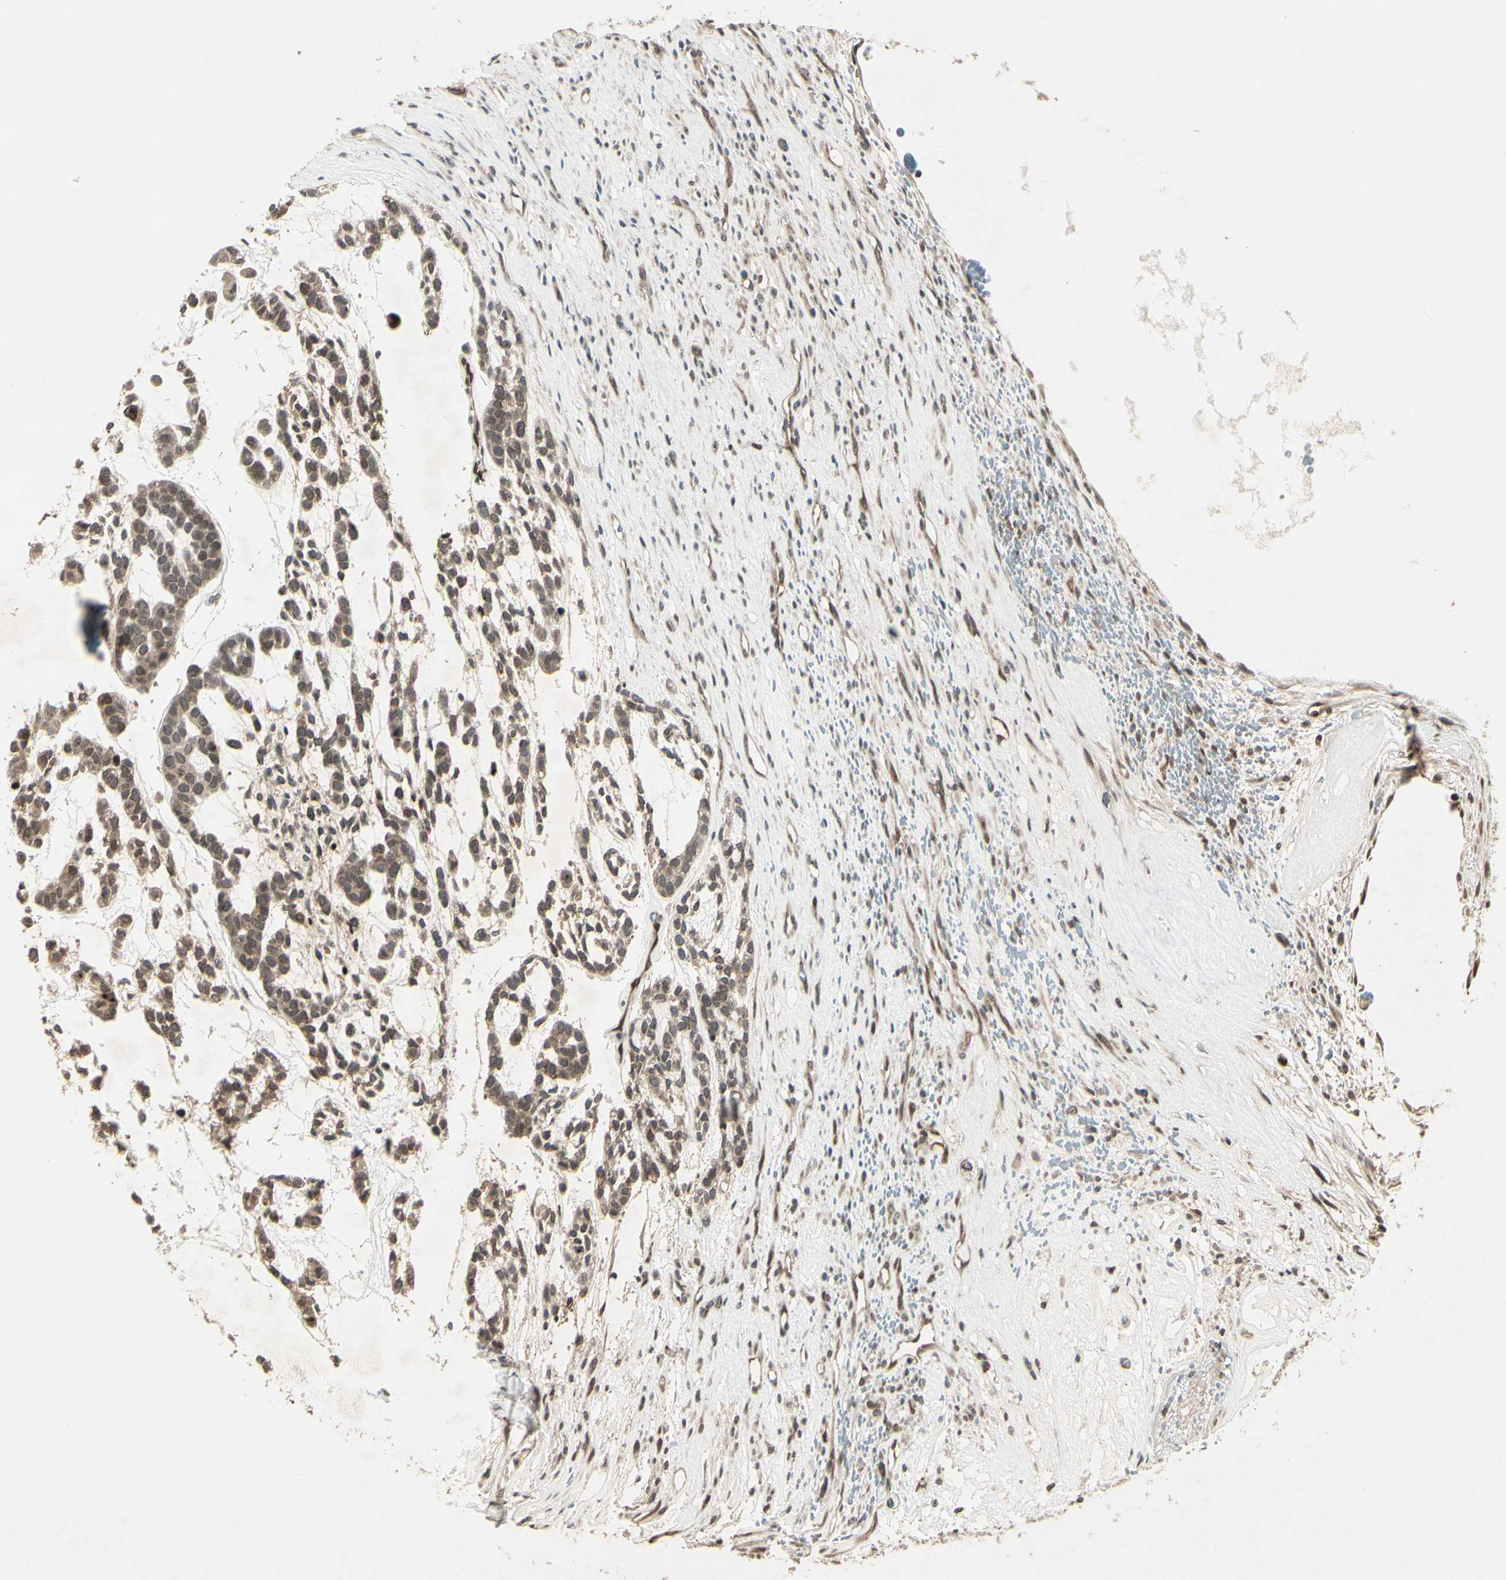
{"staining": {"intensity": "weak", "quantity": ">75%", "location": "cytoplasmic/membranous"}, "tissue": "head and neck cancer", "cell_type": "Tumor cells", "image_type": "cancer", "snomed": [{"axis": "morphology", "description": "Adenocarcinoma, NOS"}, {"axis": "morphology", "description": "Adenoma, NOS"}, {"axis": "topography", "description": "Head-Neck"}], "caption": "IHC micrograph of human head and neck cancer stained for a protein (brown), which shows low levels of weak cytoplasmic/membranous staining in about >75% of tumor cells.", "gene": "MLF2", "patient": {"sex": "female", "age": 55}}